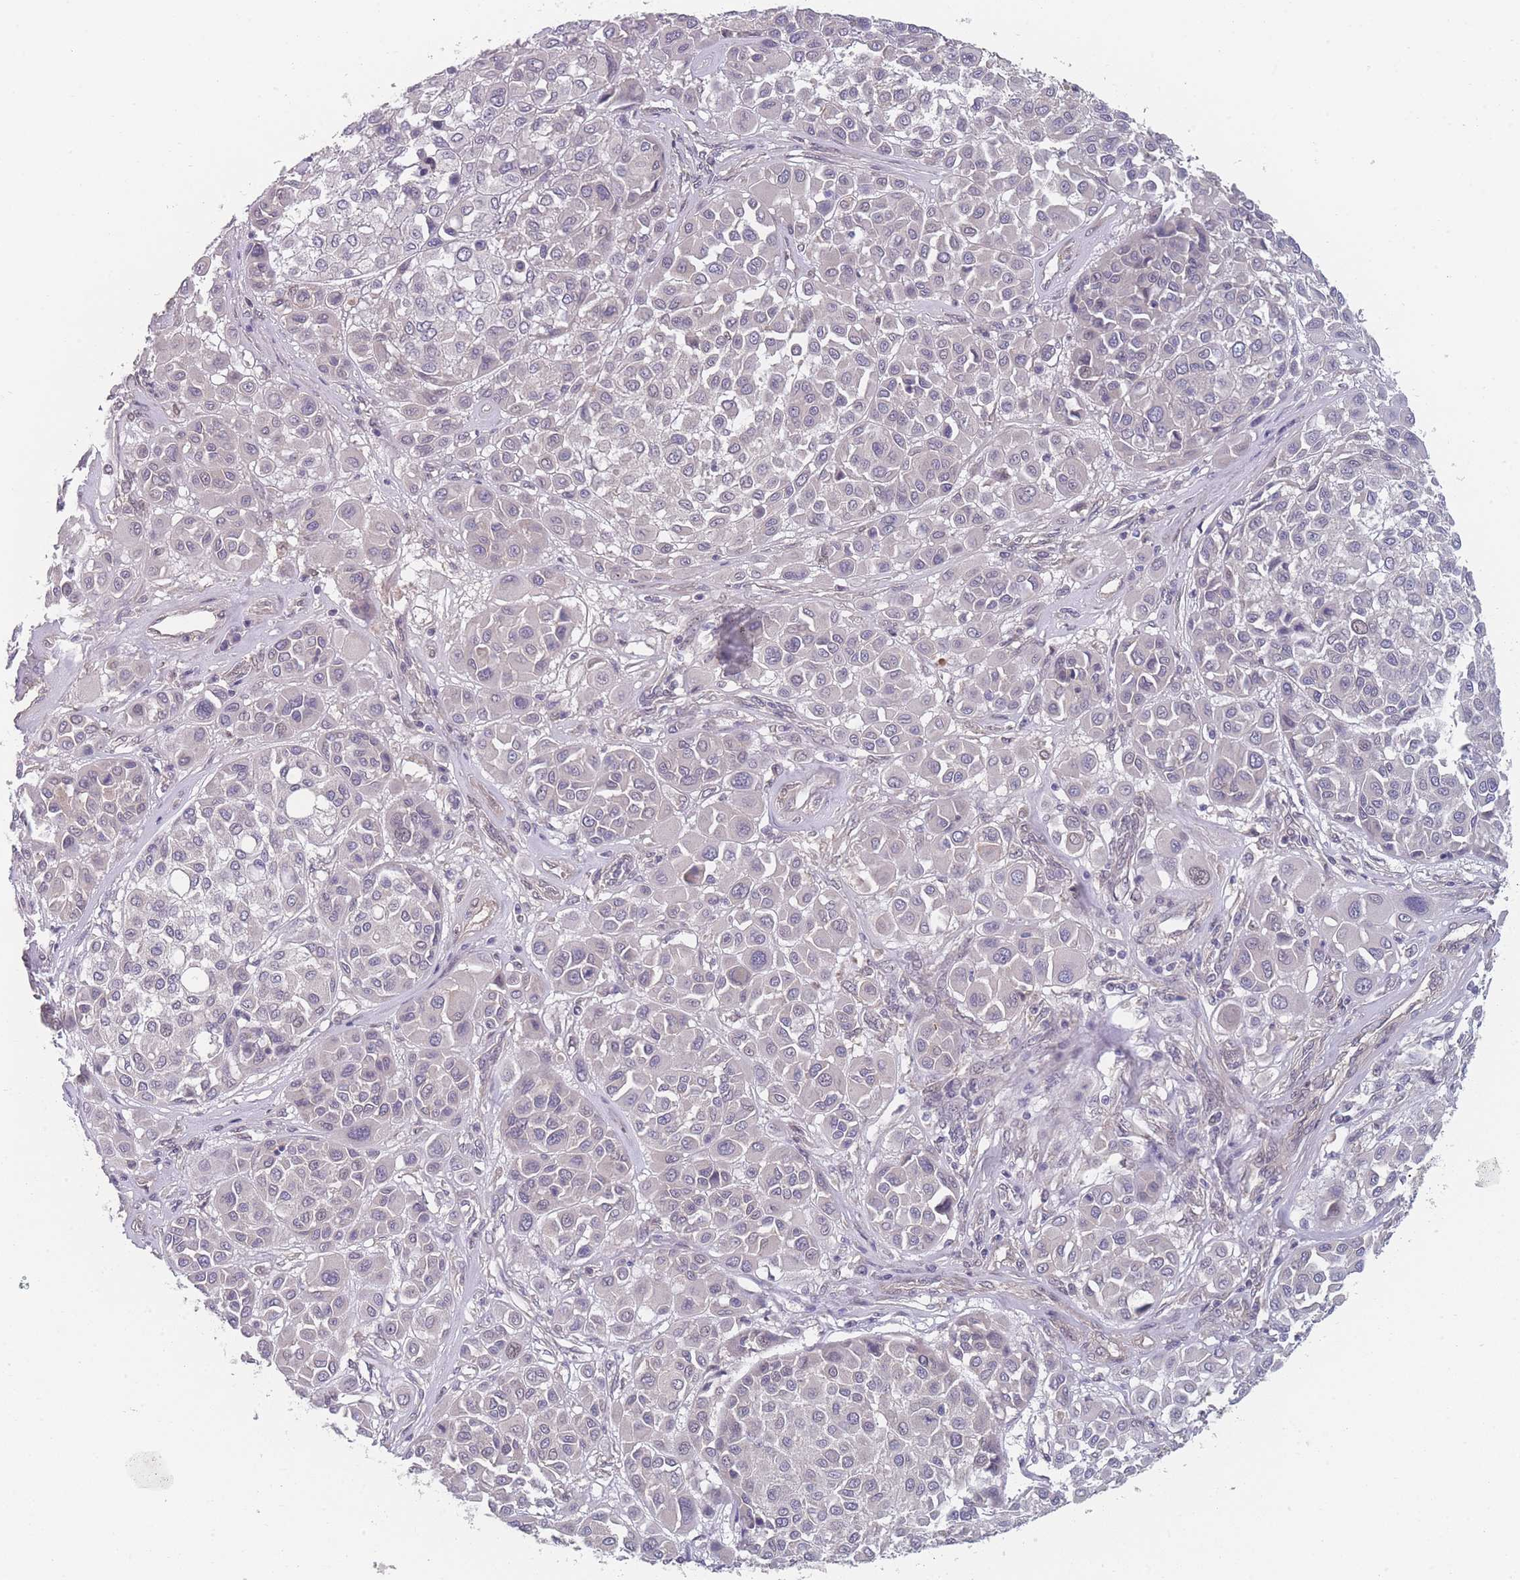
{"staining": {"intensity": "negative", "quantity": "none", "location": "none"}, "tissue": "melanoma", "cell_type": "Tumor cells", "image_type": "cancer", "snomed": [{"axis": "morphology", "description": "Malignant melanoma, Metastatic site"}, {"axis": "topography", "description": "Soft tissue"}], "caption": "This is an IHC histopathology image of malignant melanoma (metastatic site). There is no positivity in tumor cells.", "gene": "ANKRD10", "patient": {"sex": "male", "age": 41}}